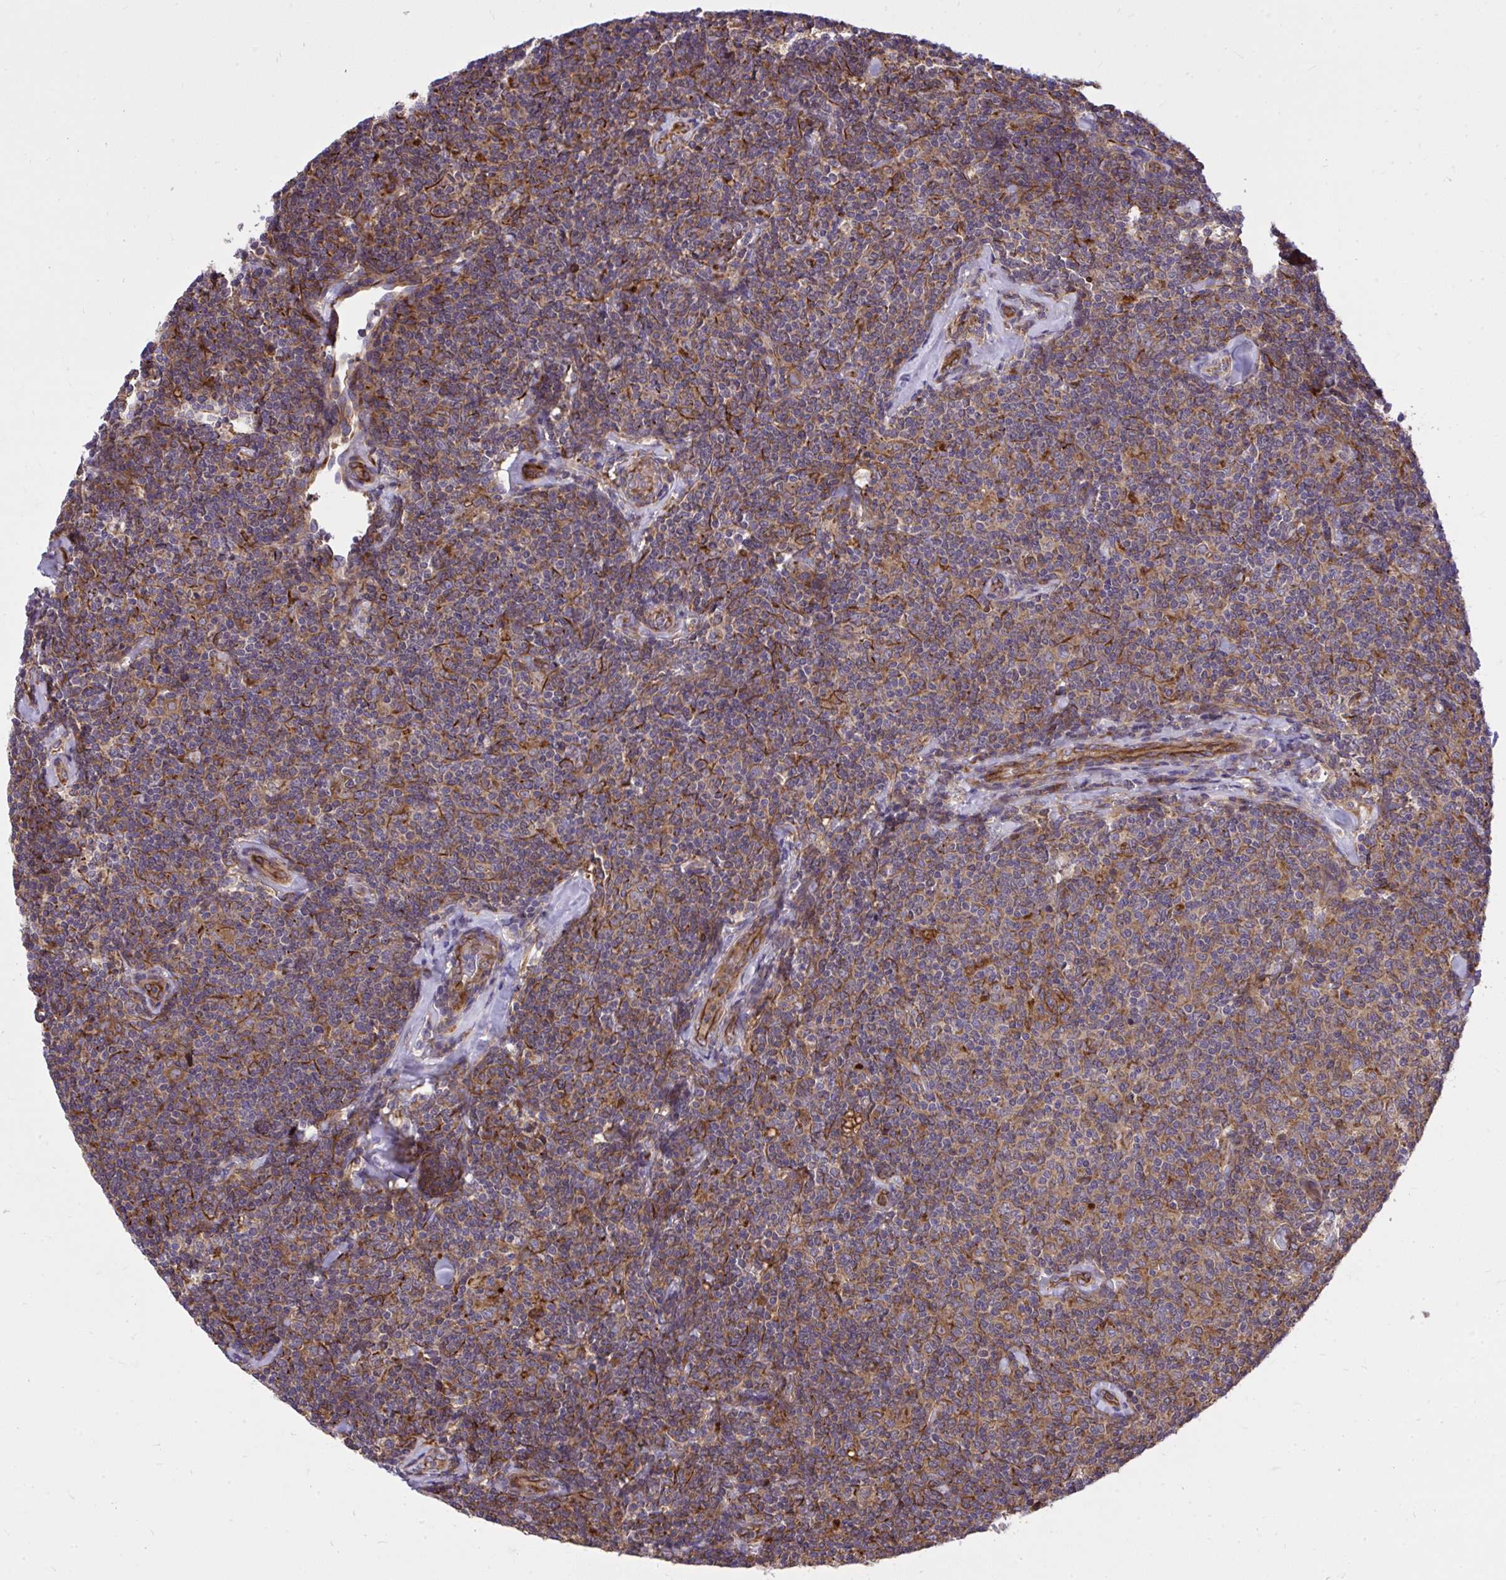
{"staining": {"intensity": "weak", "quantity": "25%-75%", "location": "cytoplasmic/membranous"}, "tissue": "lymphoma", "cell_type": "Tumor cells", "image_type": "cancer", "snomed": [{"axis": "morphology", "description": "Malignant lymphoma, non-Hodgkin's type, Low grade"}, {"axis": "topography", "description": "Lymph node"}], "caption": "DAB (3,3'-diaminobenzidine) immunohistochemical staining of human lymphoma demonstrates weak cytoplasmic/membranous protein positivity in about 25%-75% of tumor cells.", "gene": "PAIP2", "patient": {"sex": "female", "age": 56}}